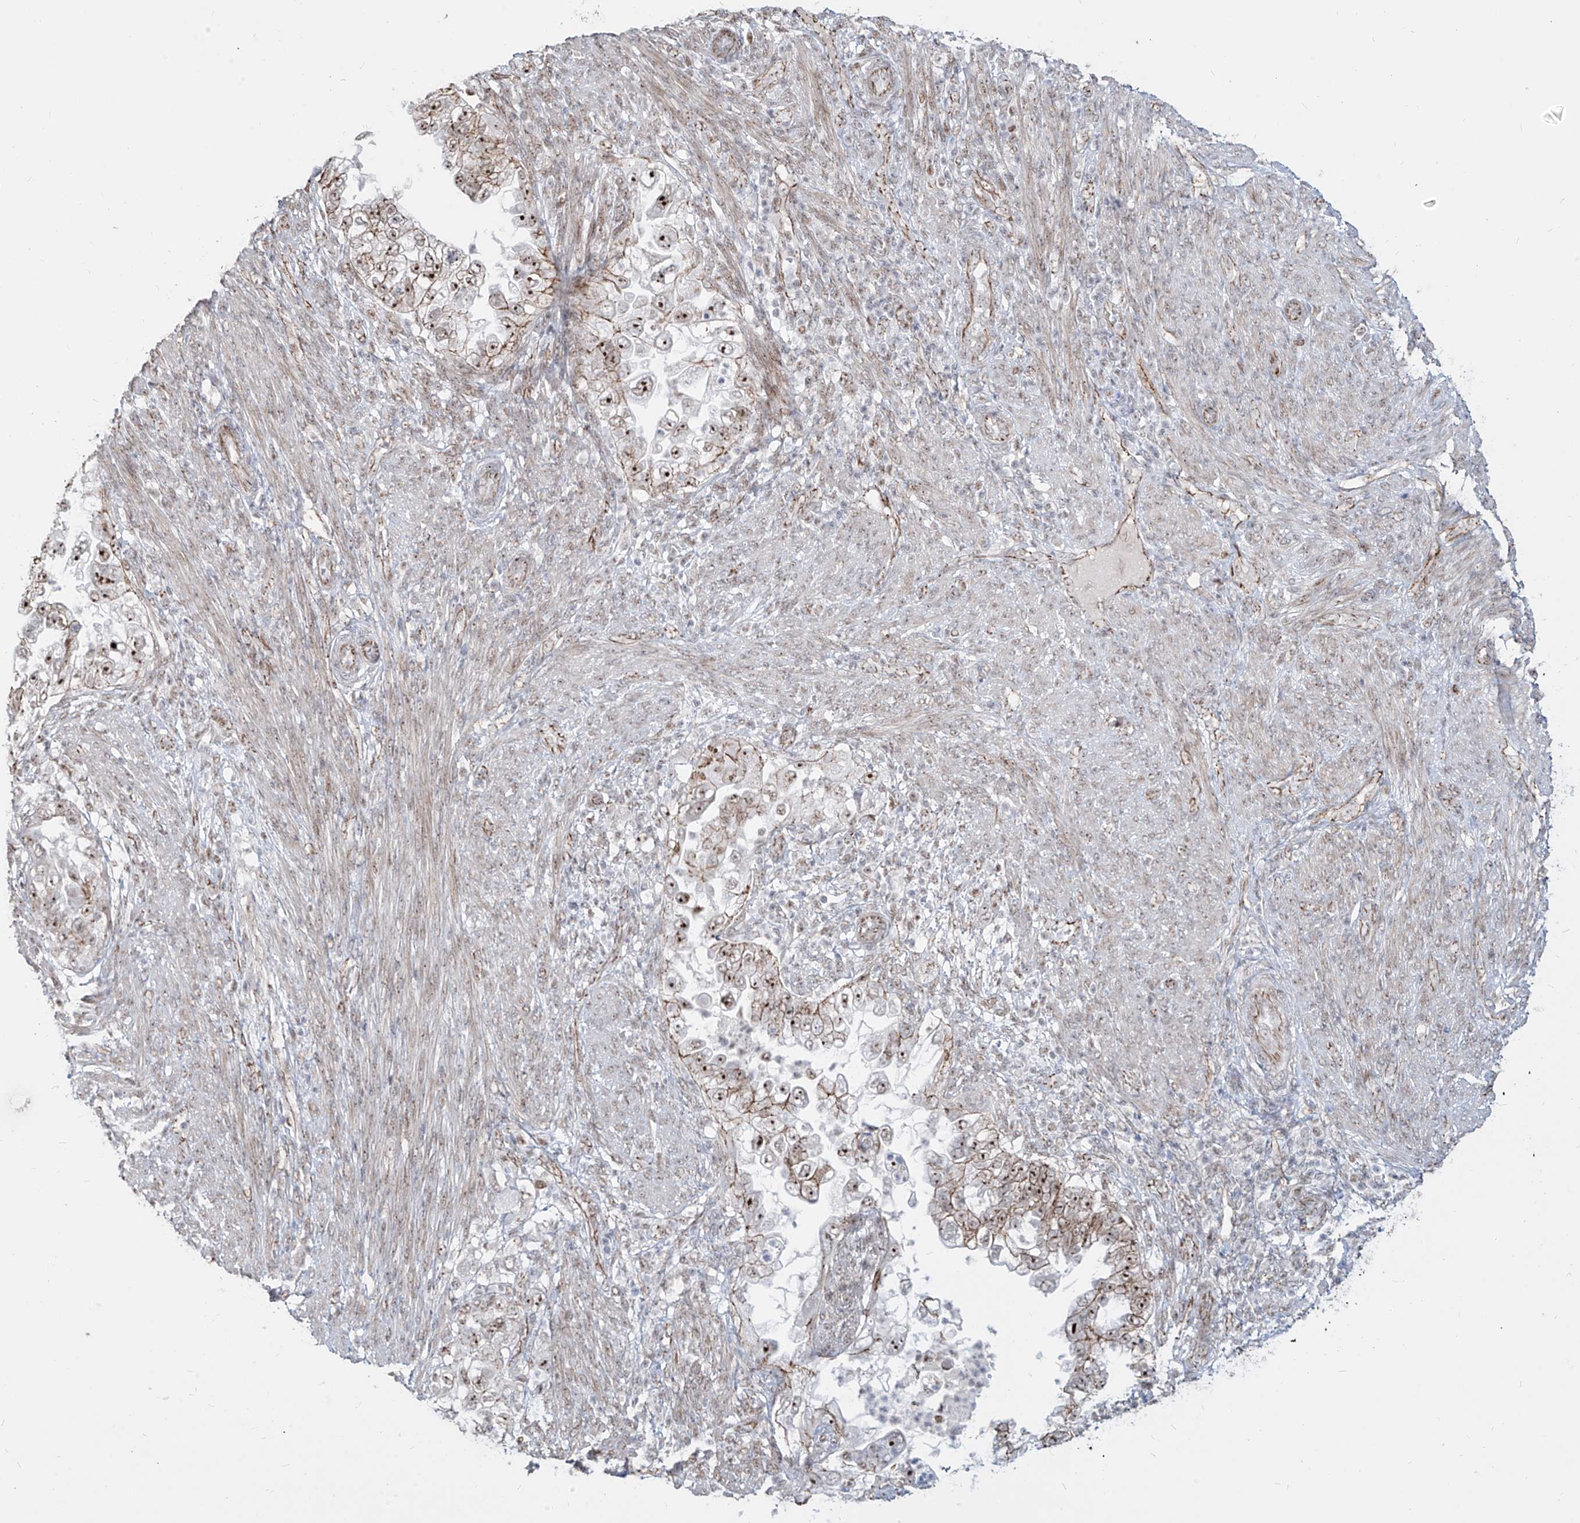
{"staining": {"intensity": "strong", "quantity": ">75%", "location": "nuclear"}, "tissue": "endometrial cancer", "cell_type": "Tumor cells", "image_type": "cancer", "snomed": [{"axis": "morphology", "description": "Adenocarcinoma, NOS"}, {"axis": "topography", "description": "Endometrium"}], "caption": "Brown immunohistochemical staining in human endometrial cancer displays strong nuclear staining in about >75% of tumor cells.", "gene": "ZNF710", "patient": {"sex": "female", "age": 85}}